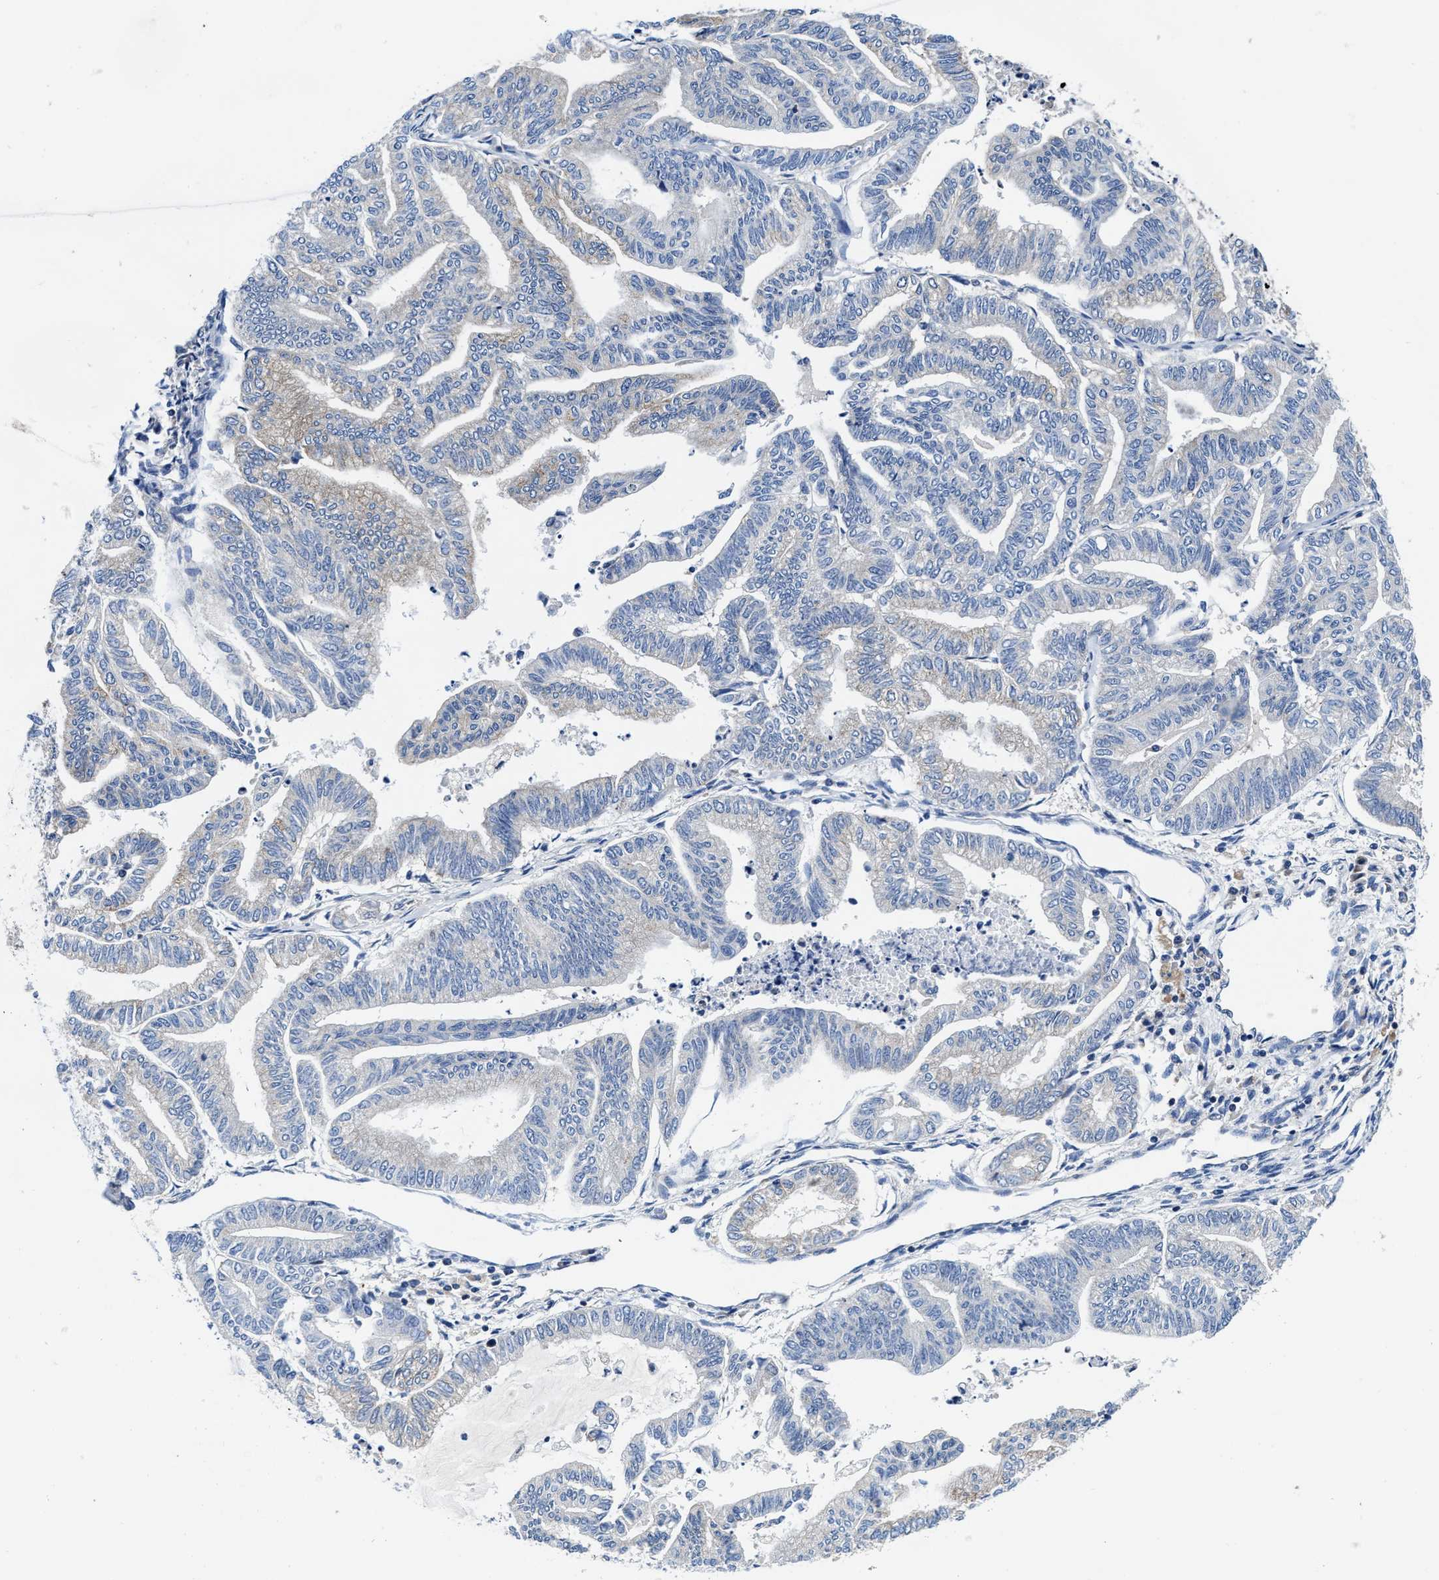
{"staining": {"intensity": "negative", "quantity": "none", "location": "none"}, "tissue": "endometrial cancer", "cell_type": "Tumor cells", "image_type": "cancer", "snomed": [{"axis": "morphology", "description": "Adenocarcinoma, NOS"}, {"axis": "topography", "description": "Endometrium"}], "caption": "Immunohistochemistry (IHC) image of endometrial cancer stained for a protein (brown), which reveals no staining in tumor cells. (DAB (3,3'-diaminobenzidine) IHC, high magnification).", "gene": "PHLPP1", "patient": {"sex": "female", "age": 79}}